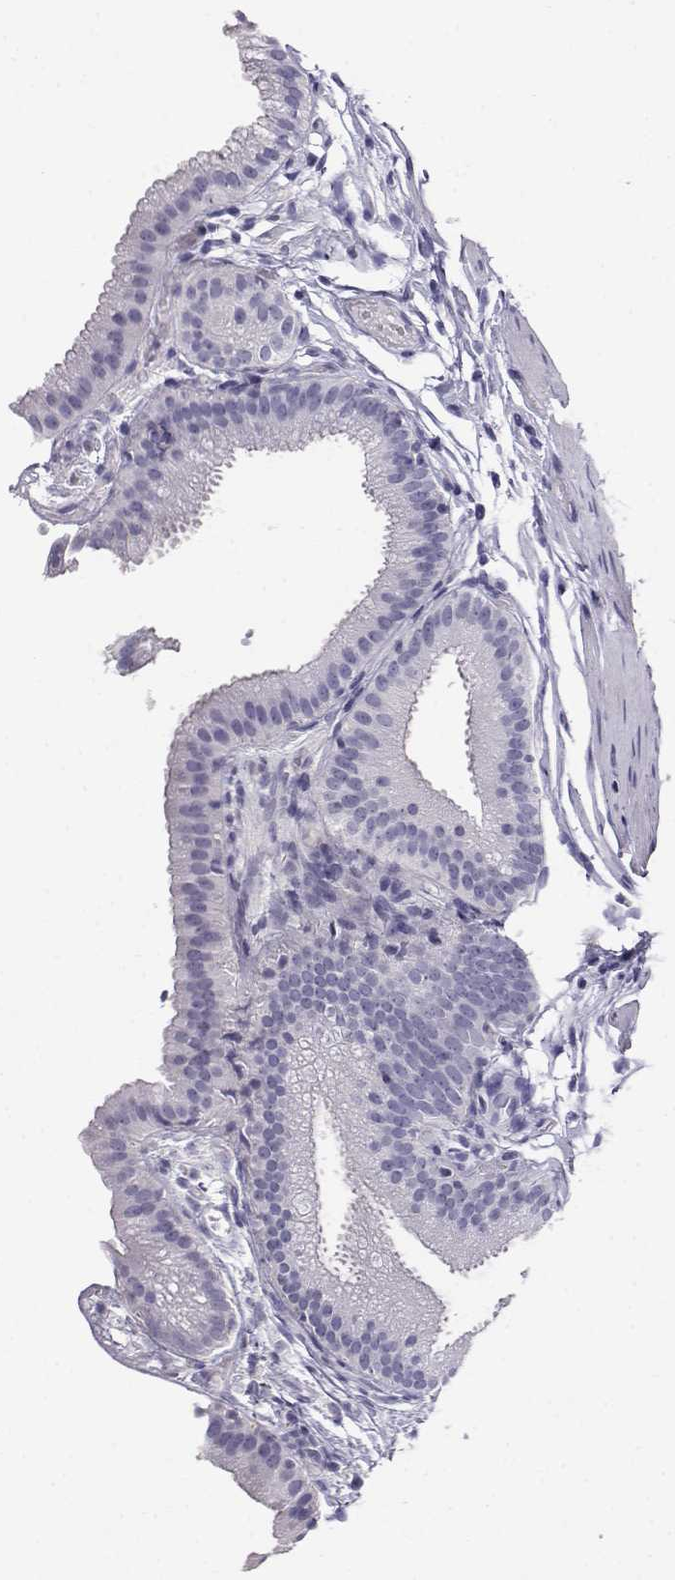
{"staining": {"intensity": "negative", "quantity": "none", "location": "none"}, "tissue": "gallbladder", "cell_type": "Glandular cells", "image_type": "normal", "snomed": [{"axis": "morphology", "description": "Normal tissue, NOS"}, {"axis": "topography", "description": "Gallbladder"}], "caption": "The micrograph exhibits no staining of glandular cells in normal gallbladder. (DAB IHC, high magnification).", "gene": "AKR1B1", "patient": {"sex": "female", "age": 45}}